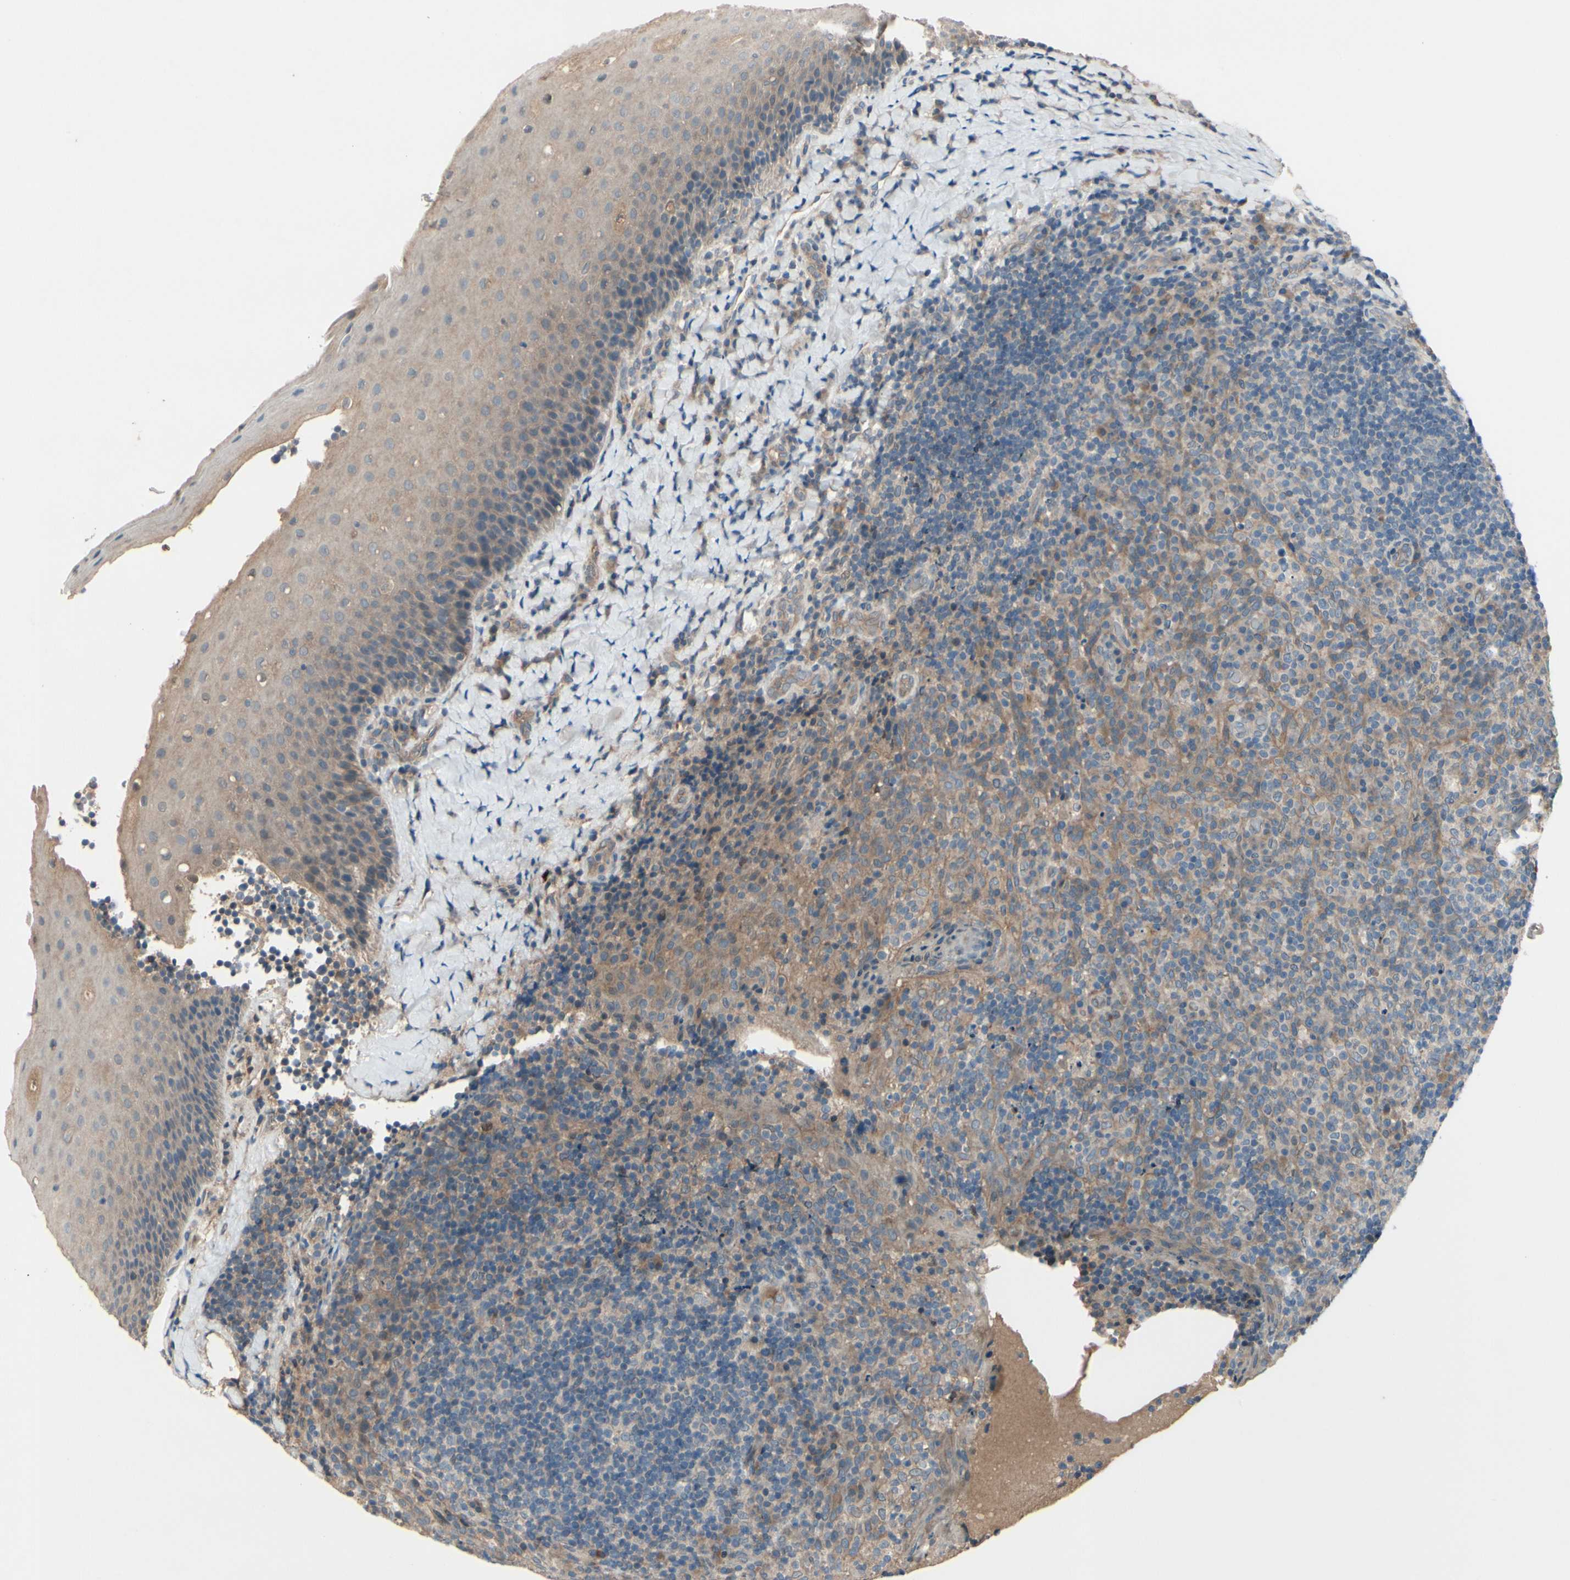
{"staining": {"intensity": "weak", "quantity": "<25%", "location": "cytoplasmic/membranous"}, "tissue": "tonsil", "cell_type": "Germinal center cells", "image_type": "normal", "snomed": [{"axis": "morphology", "description": "Normal tissue, NOS"}, {"axis": "topography", "description": "Tonsil"}], "caption": "Immunohistochemical staining of normal tonsil exhibits no significant expression in germinal center cells.", "gene": "ICAM5", "patient": {"sex": "male", "age": 17}}